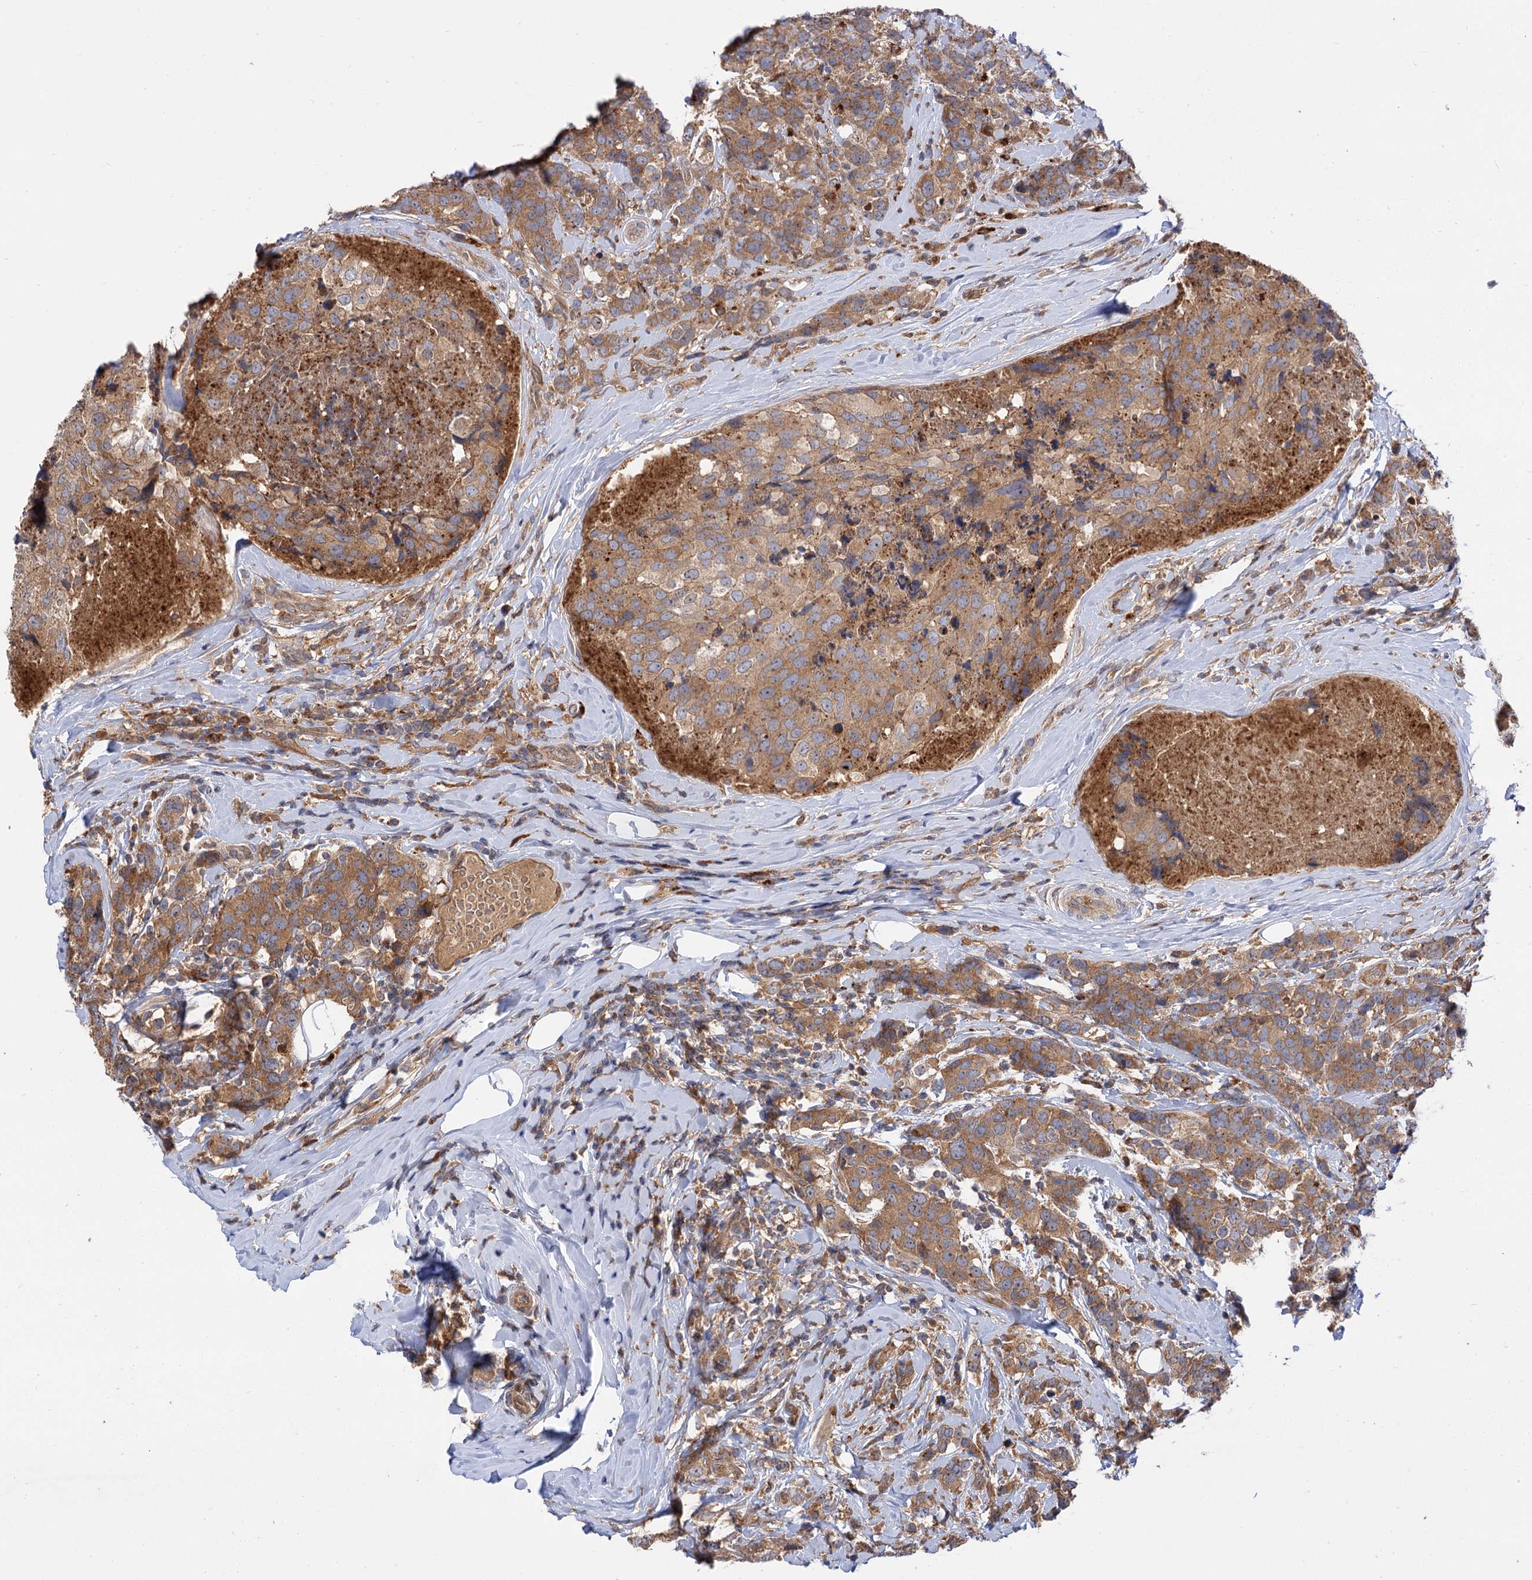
{"staining": {"intensity": "moderate", "quantity": ">75%", "location": "cytoplasmic/membranous"}, "tissue": "breast cancer", "cell_type": "Tumor cells", "image_type": "cancer", "snomed": [{"axis": "morphology", "description": "Lobular carcinoma"}, {"axis": "topography", "description": "Breast"}], "caption": "Human breast lobular carcinoma stained with a brown dye displays moderate cytoplasmic/membranous positive positivity in about >75% of tumor cells.", "gene": "PATL1", "patient": {"sex": "female", "age": 59}}